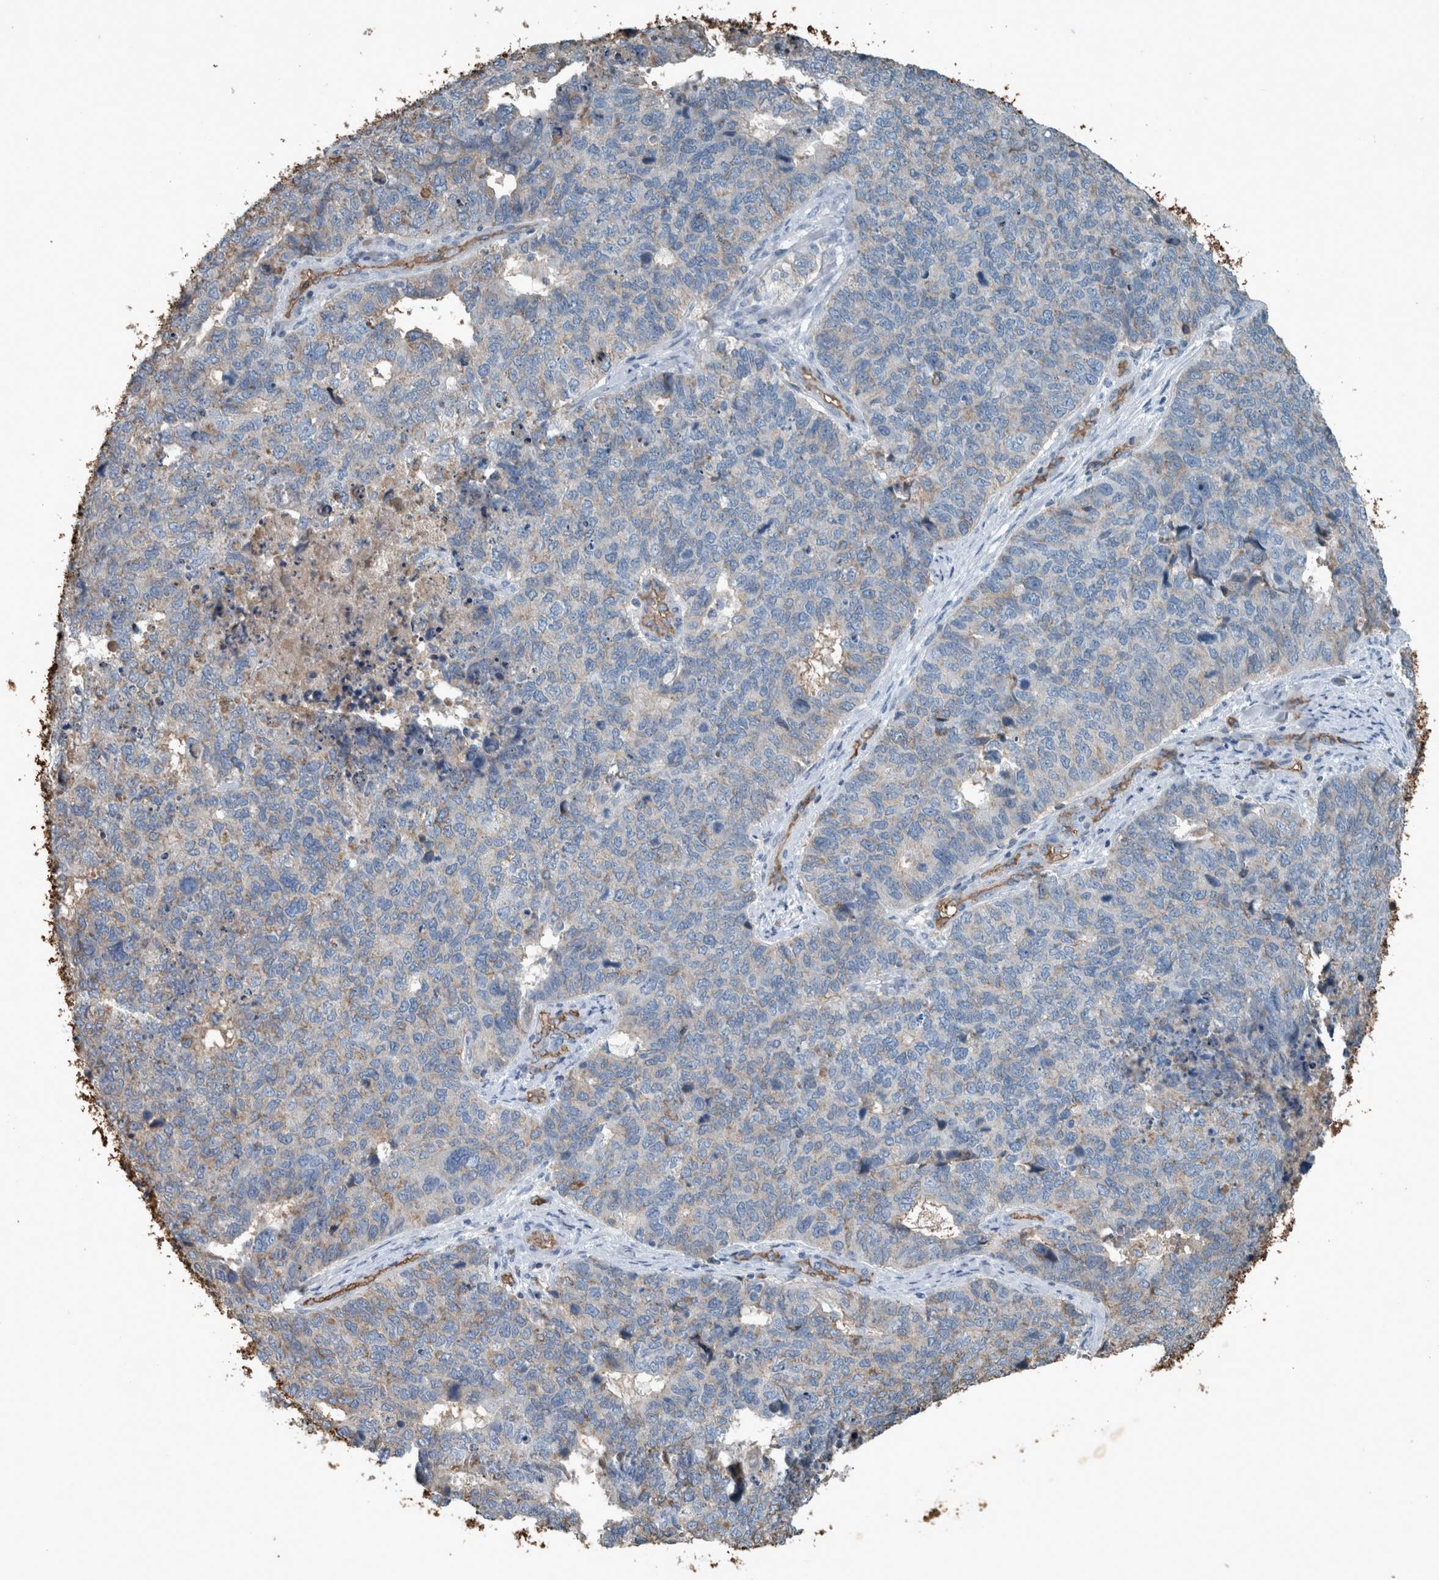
{"staining": {"intensity": "negative", "quantity": "none", "location": "none"}, "tissue": "cervical cancer", "cell_type": "Tumor cells", "image_type": "cancer", "snomed": [{"axis": "morphology", "description": "Squamous cell carcinoma, NOS"}, {"axis": "topography", "description": "Cervix"}], "caption": "Protein analysis of cervical cancer shows no significant staining in tumor cells.", "gene": "LBP", "patient": {"sex": "female", "age": 63}}